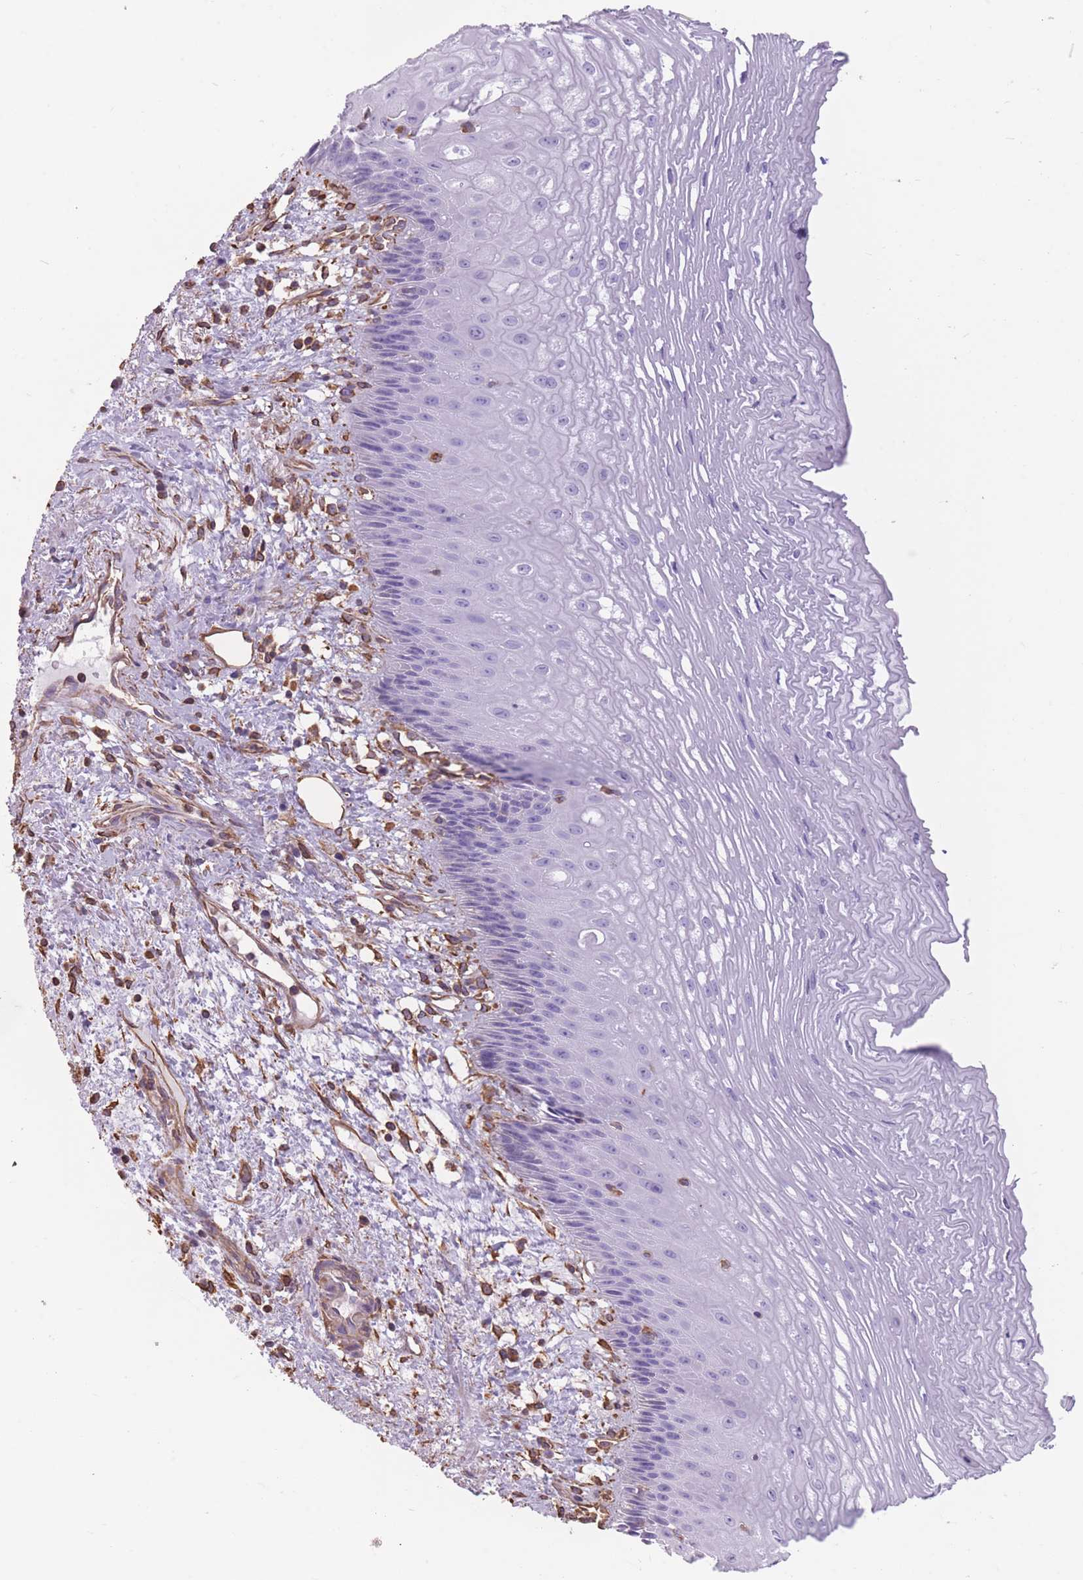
{"staining": {"intensity": "negative", "quantity": "none", "location": "none"}, "tissue": "esophagus", "cell_type": "Squamous epithelial cells", "image_type": "normal", "snomed": [{"axis": "morphology", "description": "Normal tissue, NOS"}, {"axis": "topography", "description": "Esophagus"}], "caption": "Immunohistochemistry (IHC) image of unremarkable esophagus: human esophagus stained with DAB reveals no significant protein expression in squamous epithelial cells.", "gene": "ADD1", "patient": {"sex": "male", "age": 60}}